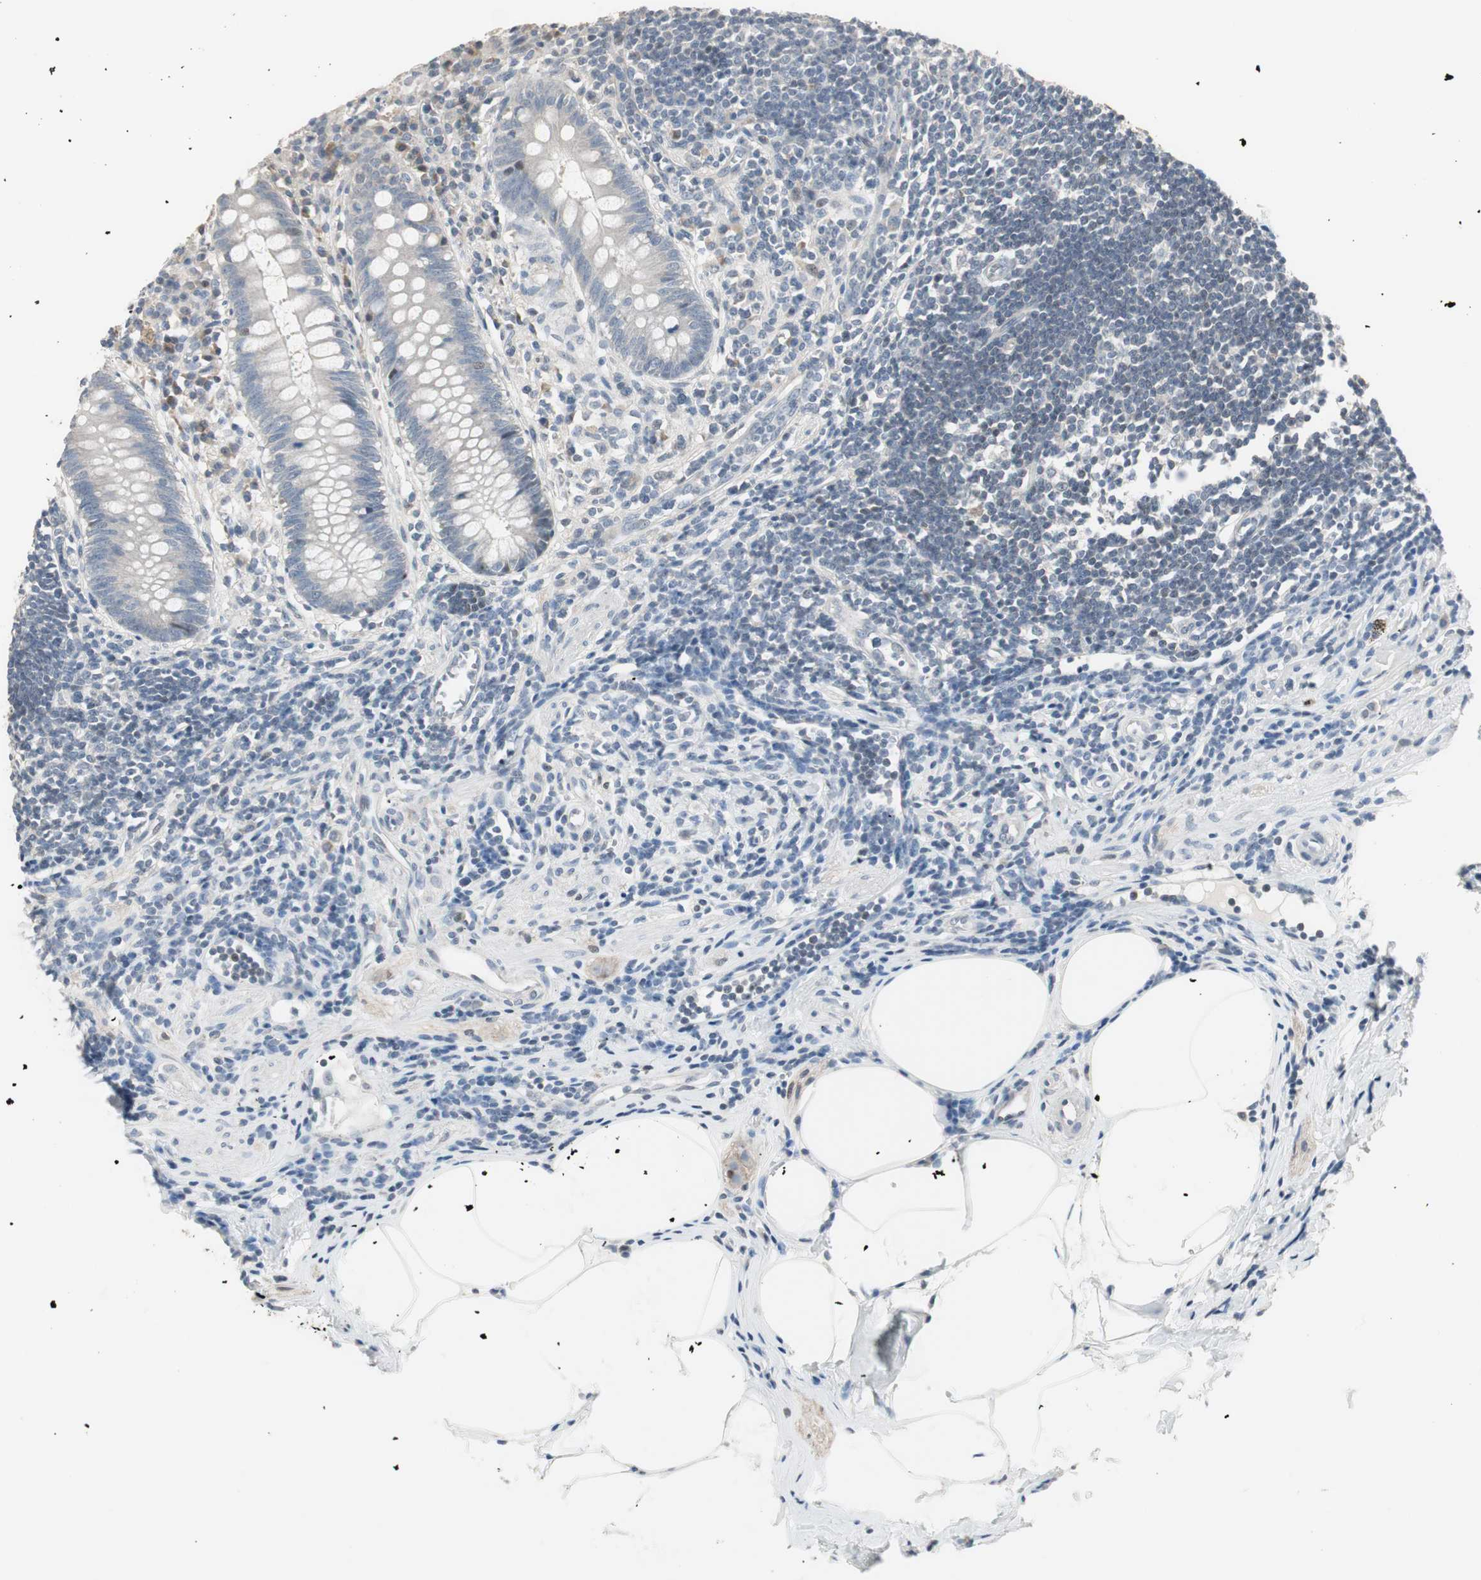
{"staining": {"intensity": "weak", "quantity": "25%-75%", "location": "cytoplasmic/membranous"}, "tissue": "appendix", "cell_type": "Glandular cells", "image_type": "normal", "snomed": [{"axis": "morphology", "description": "Normal tissue, NOS"}, {"axis": "topography", "description": "Appendix"}], "caption": "Unremarkable appendix reveals weak cytoplasmic/membranous positivity in approximately 25%-75% of glandular cells.", "gene": "PDZK1", "patient": {"sex": "female", "age": 50}}